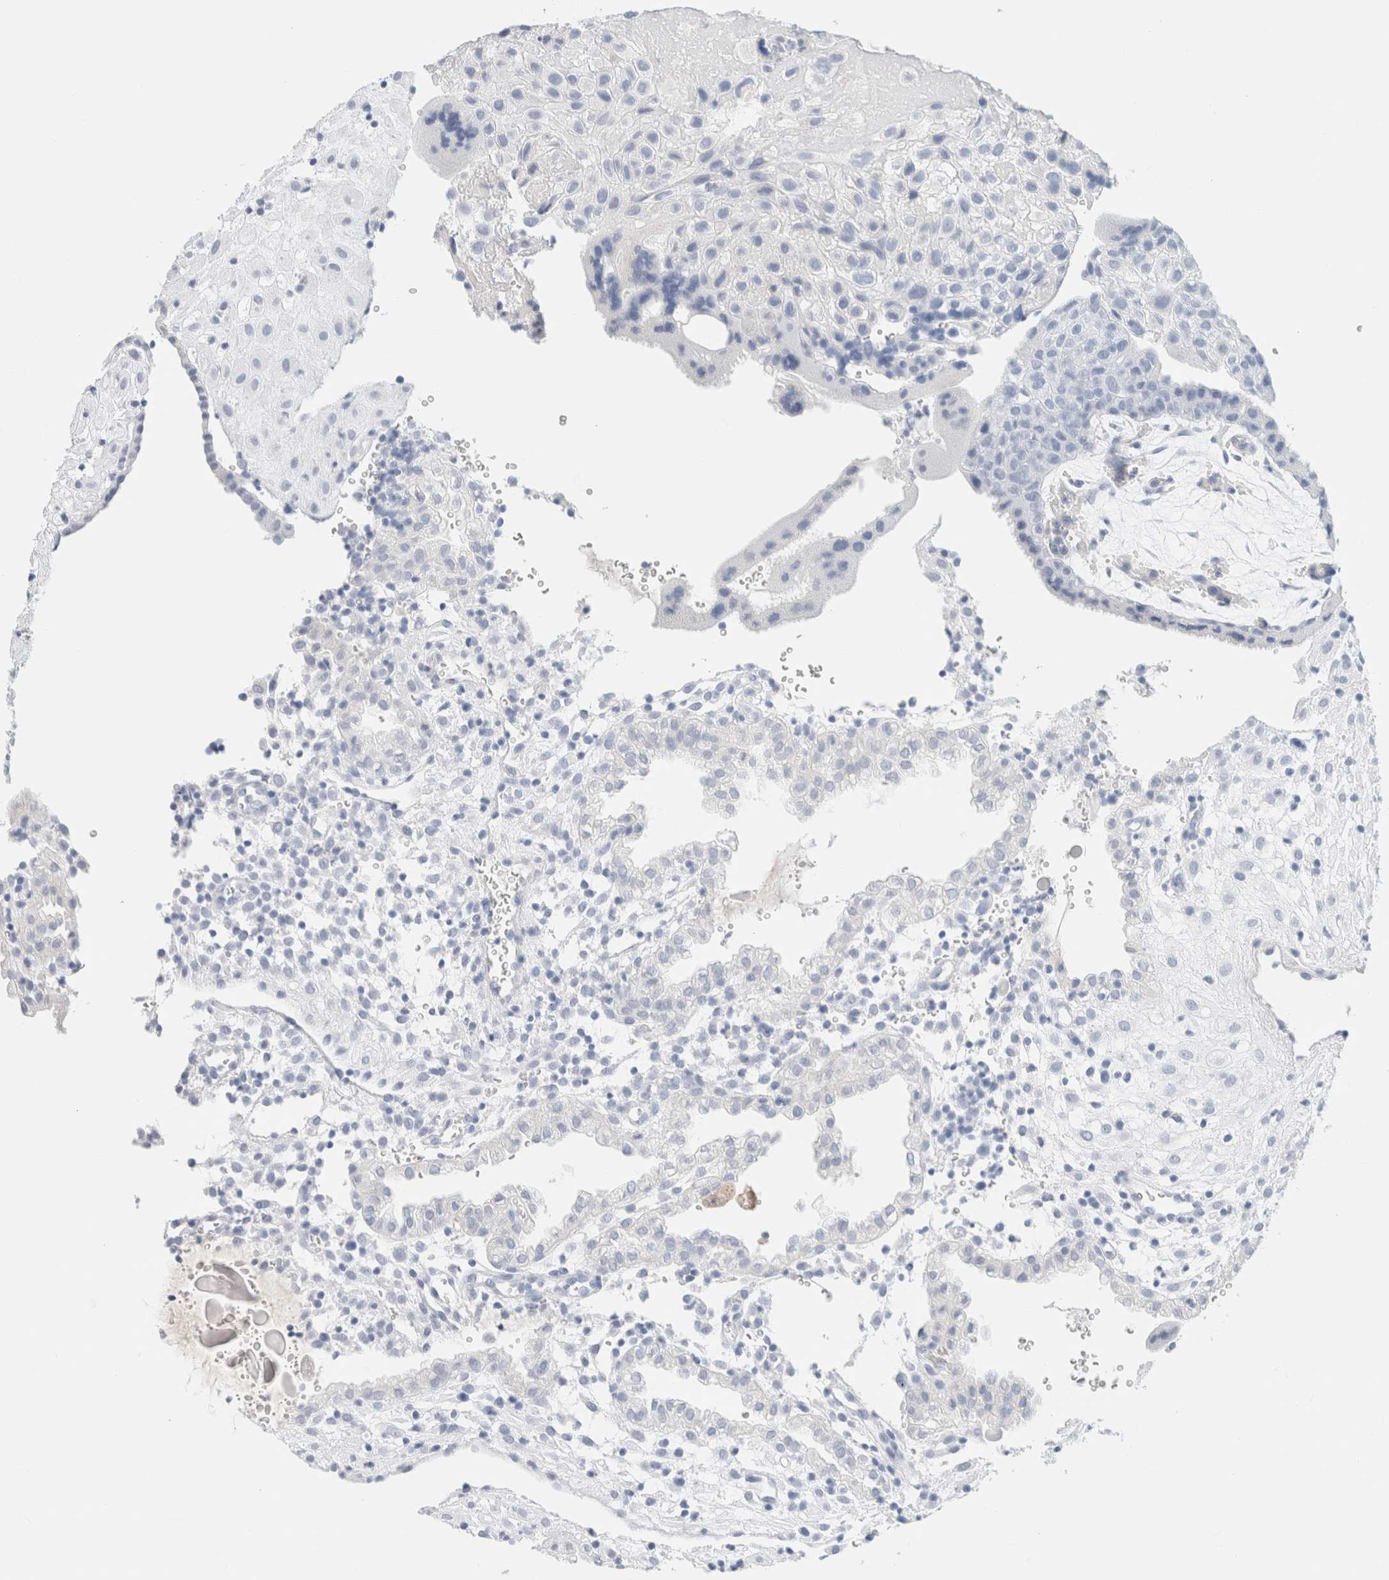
{"staining": {"intensity": "negative", "quantity": "none", "location": "none"}, "tissue": "placenta", "cell_type": "Decidual cells", "image_type": "normal", "snomed": [{"axis": "morphology", "description": "Normal tissue, NOS"}, {"axis": "topography", "description": "Placenta"}], "caption": "IHC photomicrograph of benign human placenta stained for a protein (brown), which displays no expression in decidual cells.", "gene": "DPYS", "patient": {"sex": "female", "age": 18}}